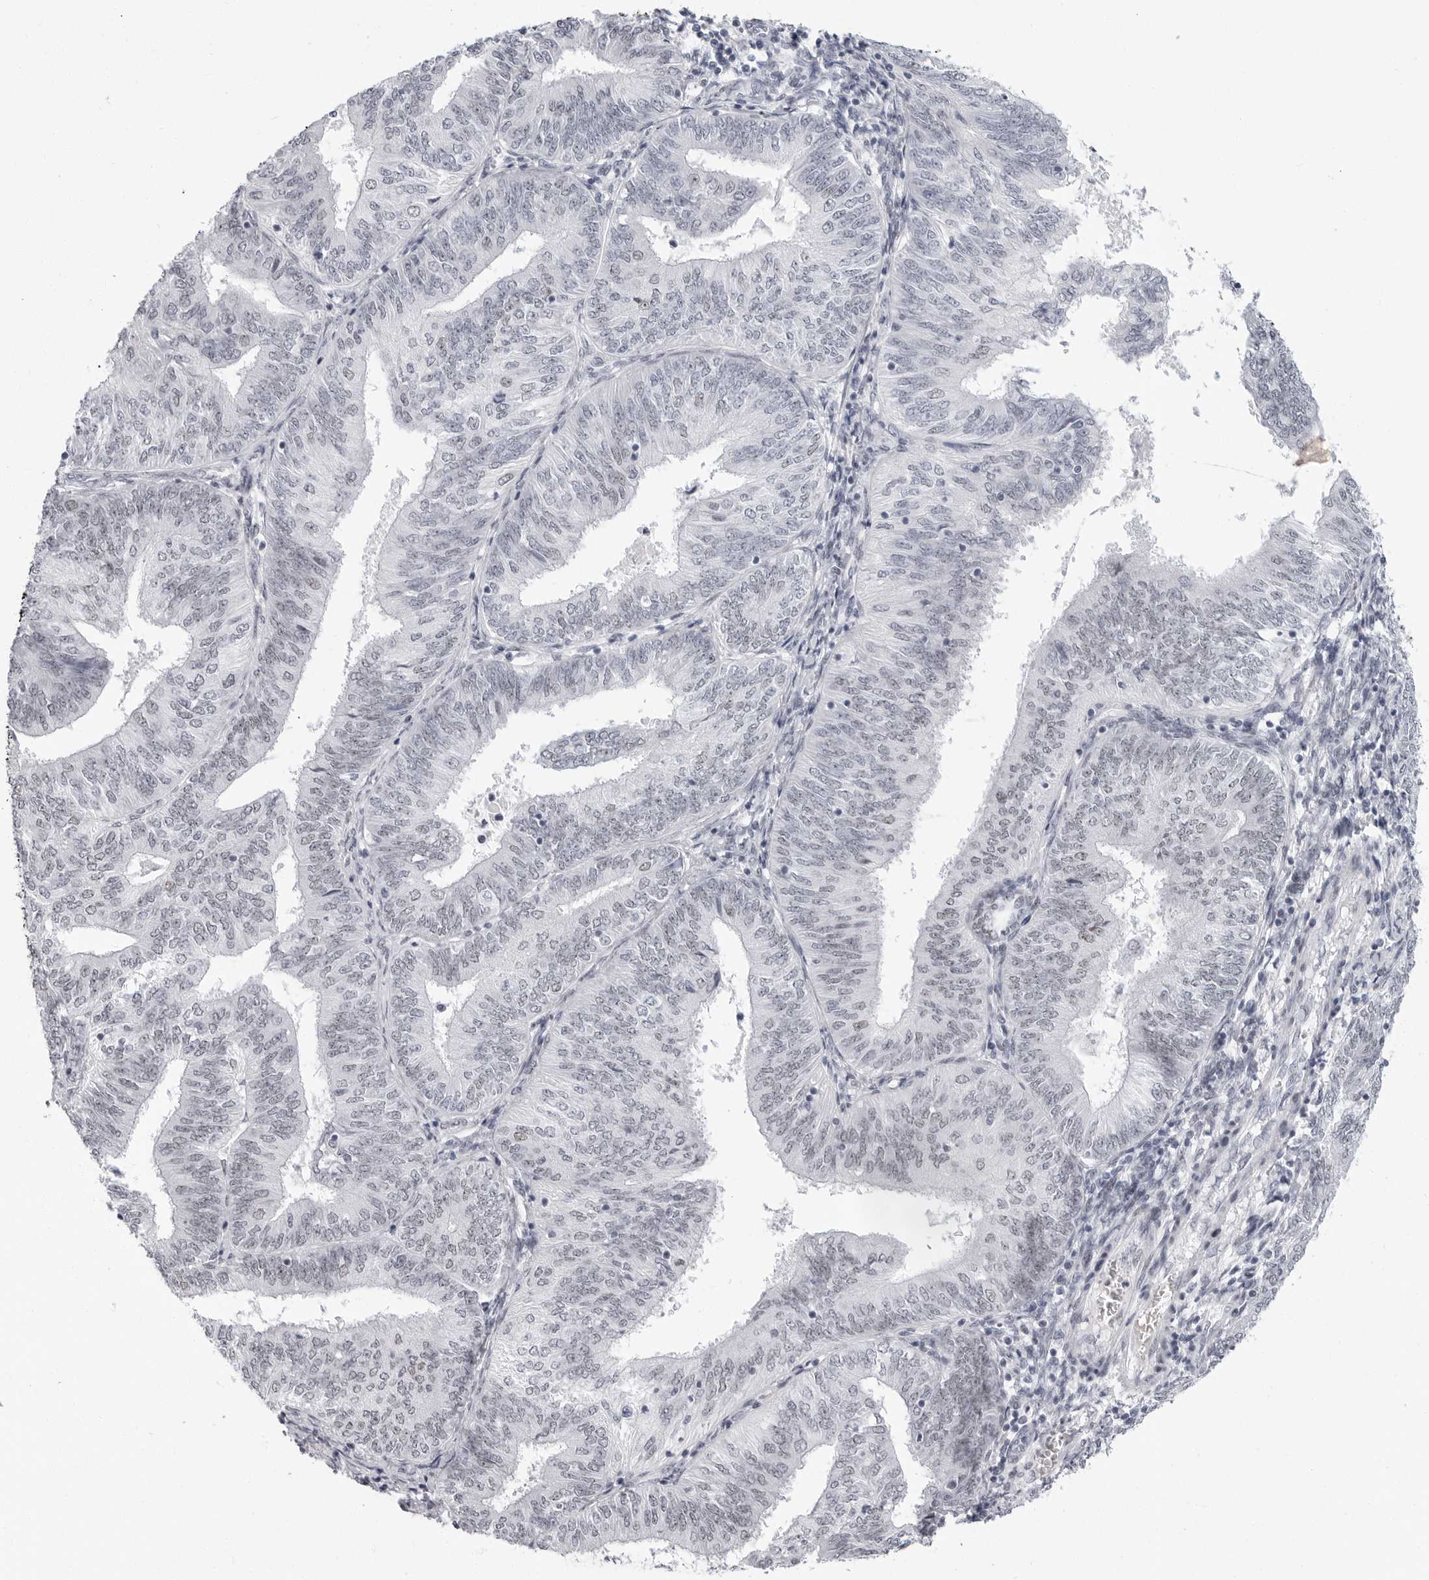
{"staining": {"intensity": "negative", "quantity": "none", "location": "none"}, "tissue": "endometrial cancer", "cell_type": "Tumor cells", "image_type": "cancer", "snomed": [{"axis": "morphology", "description": "Adenocarcinoma, NOS"}, {"axis": "topography", "description": "Endometrium"}], "caption": "Tumor cells are negative for brown protein staining in endometrial adenocarcinoma.", "gene": "VEZF1", "patient": {"sex": "female", "age": 58}}